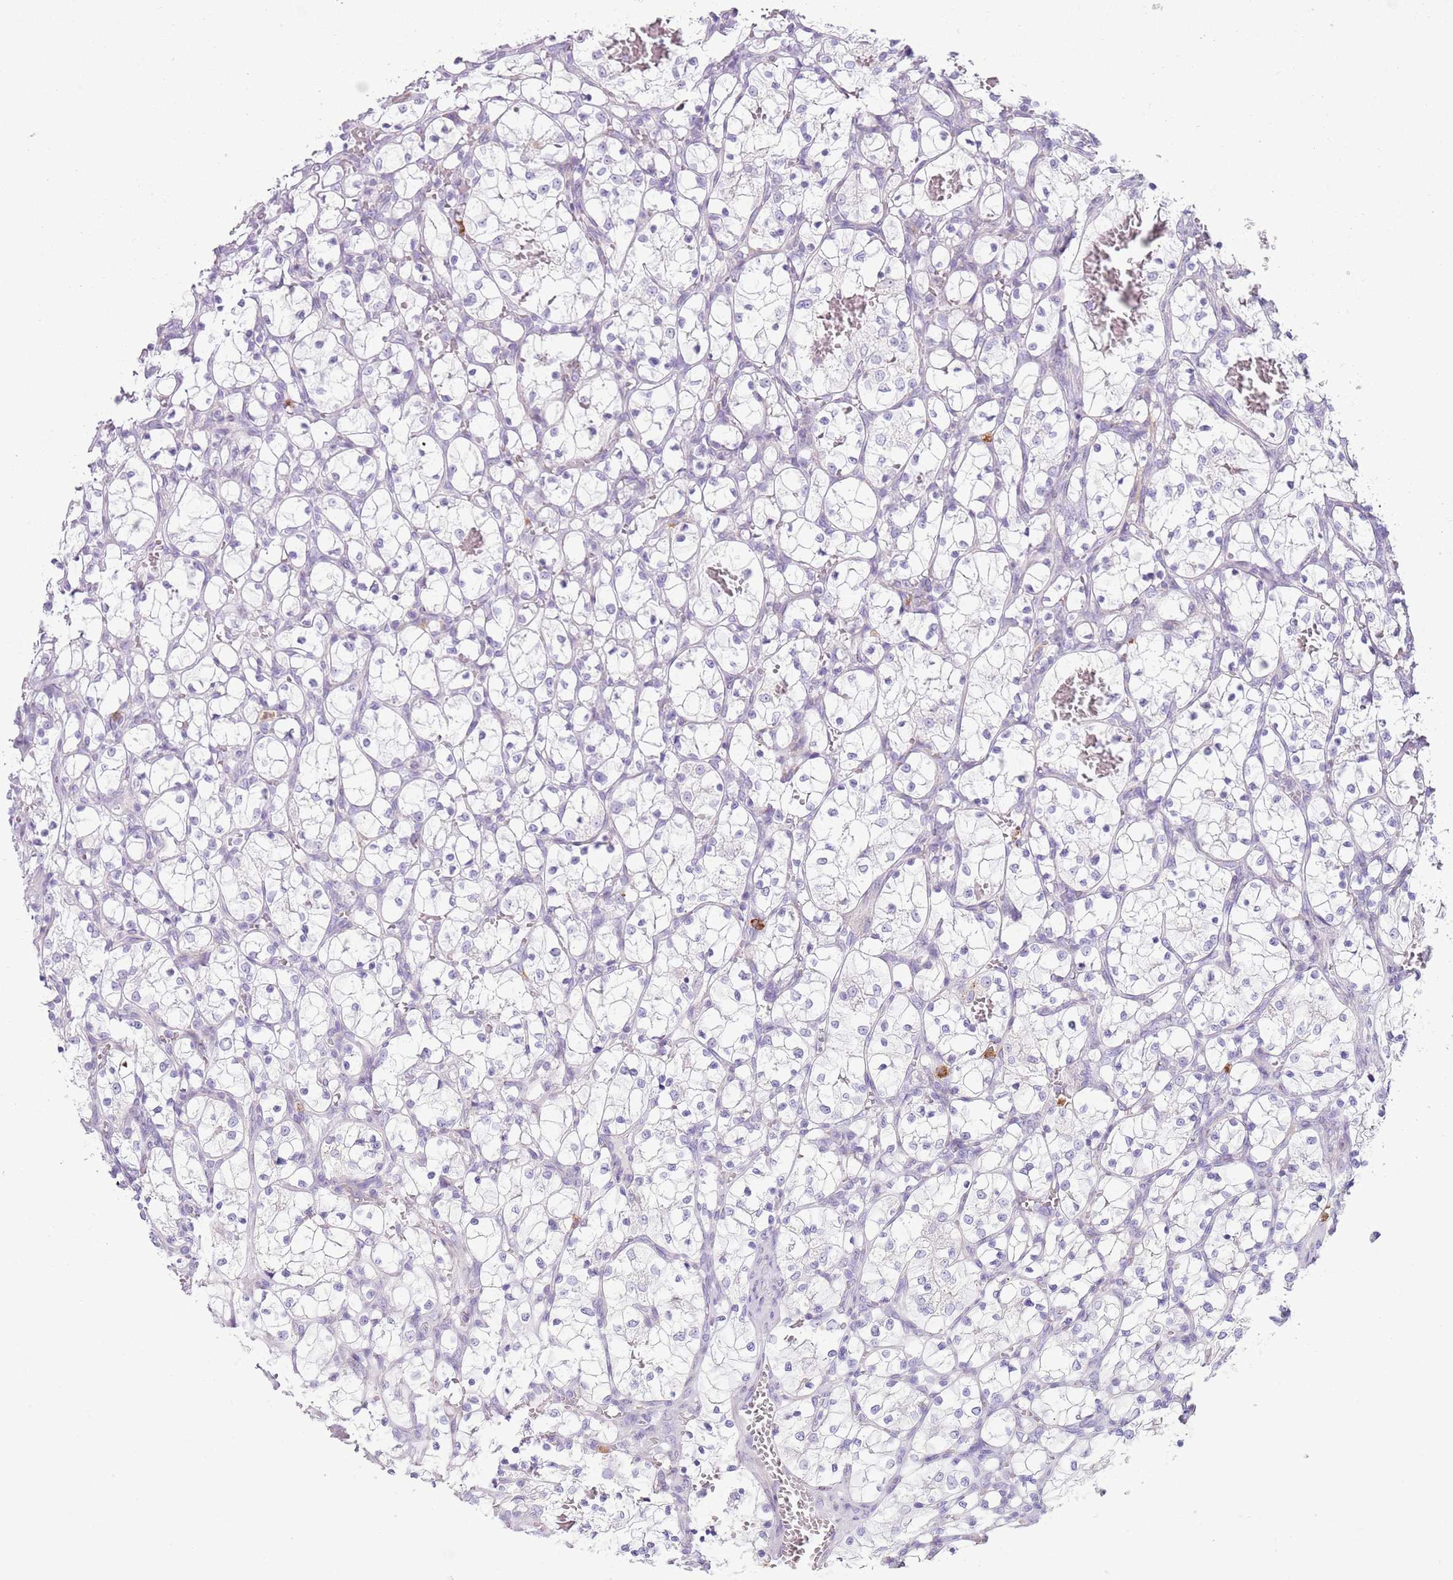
{"staining": {"intensity": "negative", "quantity": "none", "location": "none"}, "tissue": "renal cancer", "cell_type": "Tumor cells", "image_type": "cancer", "snomed": [{"axis": "morphology", "description": "Adenocarcinoma, NOS"}, {"axis": "topography", "description": "Kidney"}], "caption": "This is an immunohistochemistry (IHC) histopathology image of human renal cancer. There is no expression in tumor cells.", "gene": "CD177", "patient": {"sex": "female", "age": 69}}